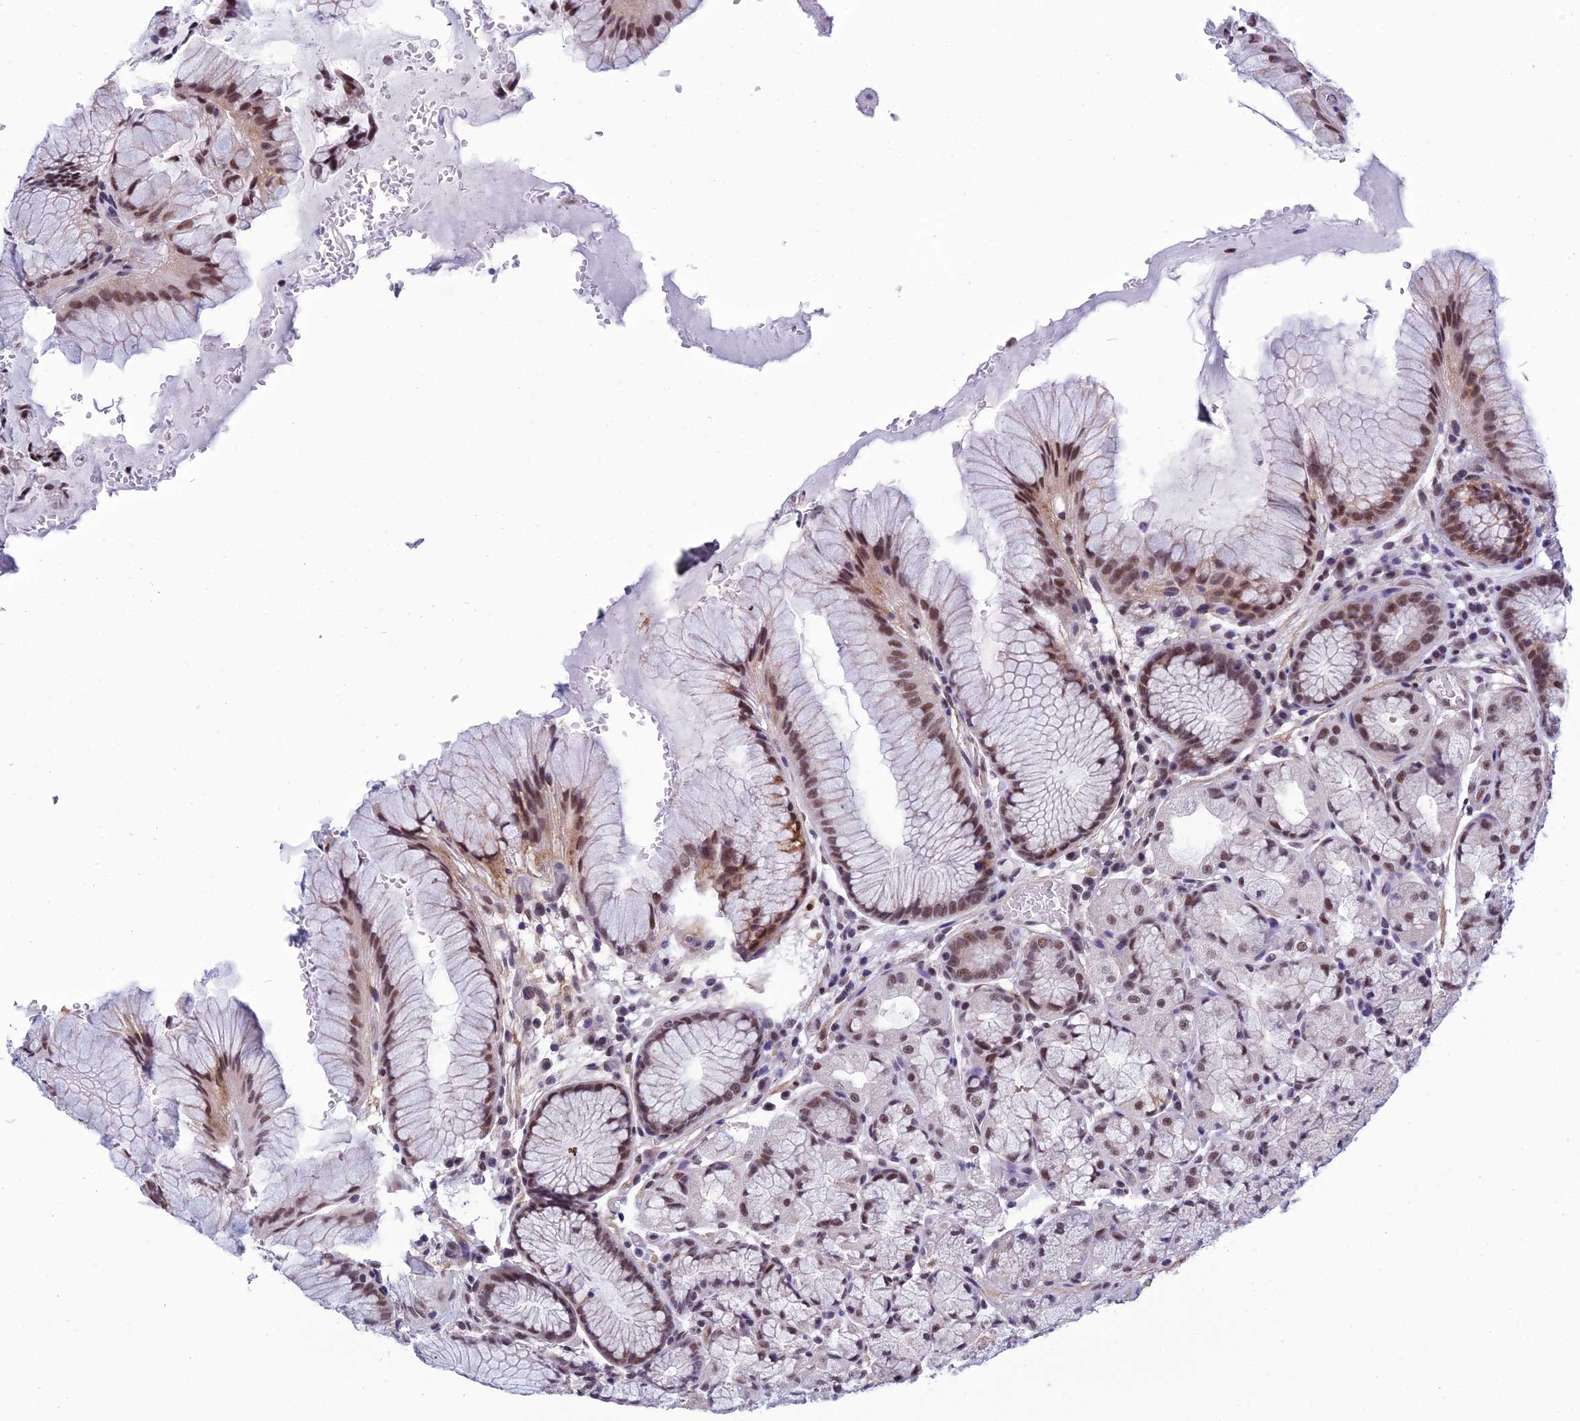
{"staining": {"intensity": "moderate", "quantity": "25%-75%", "location": "nuclear"}, "tissue": "stomach", "cell_type": "Glandular cells", "image_type": "normal", "snomed": [{"axis": "morphology", "description": "Normal tissue, NOS"}, {"axis": "topography", "description": "Stomach"}], "caption": "This photomicrograph shows IHC staining of benign human stomach, with medium moderate nuclear expression in about 25%-75% of glandular cells.", "gene": "RSRC1", "patient": {"sex": "male", "age": 63}}